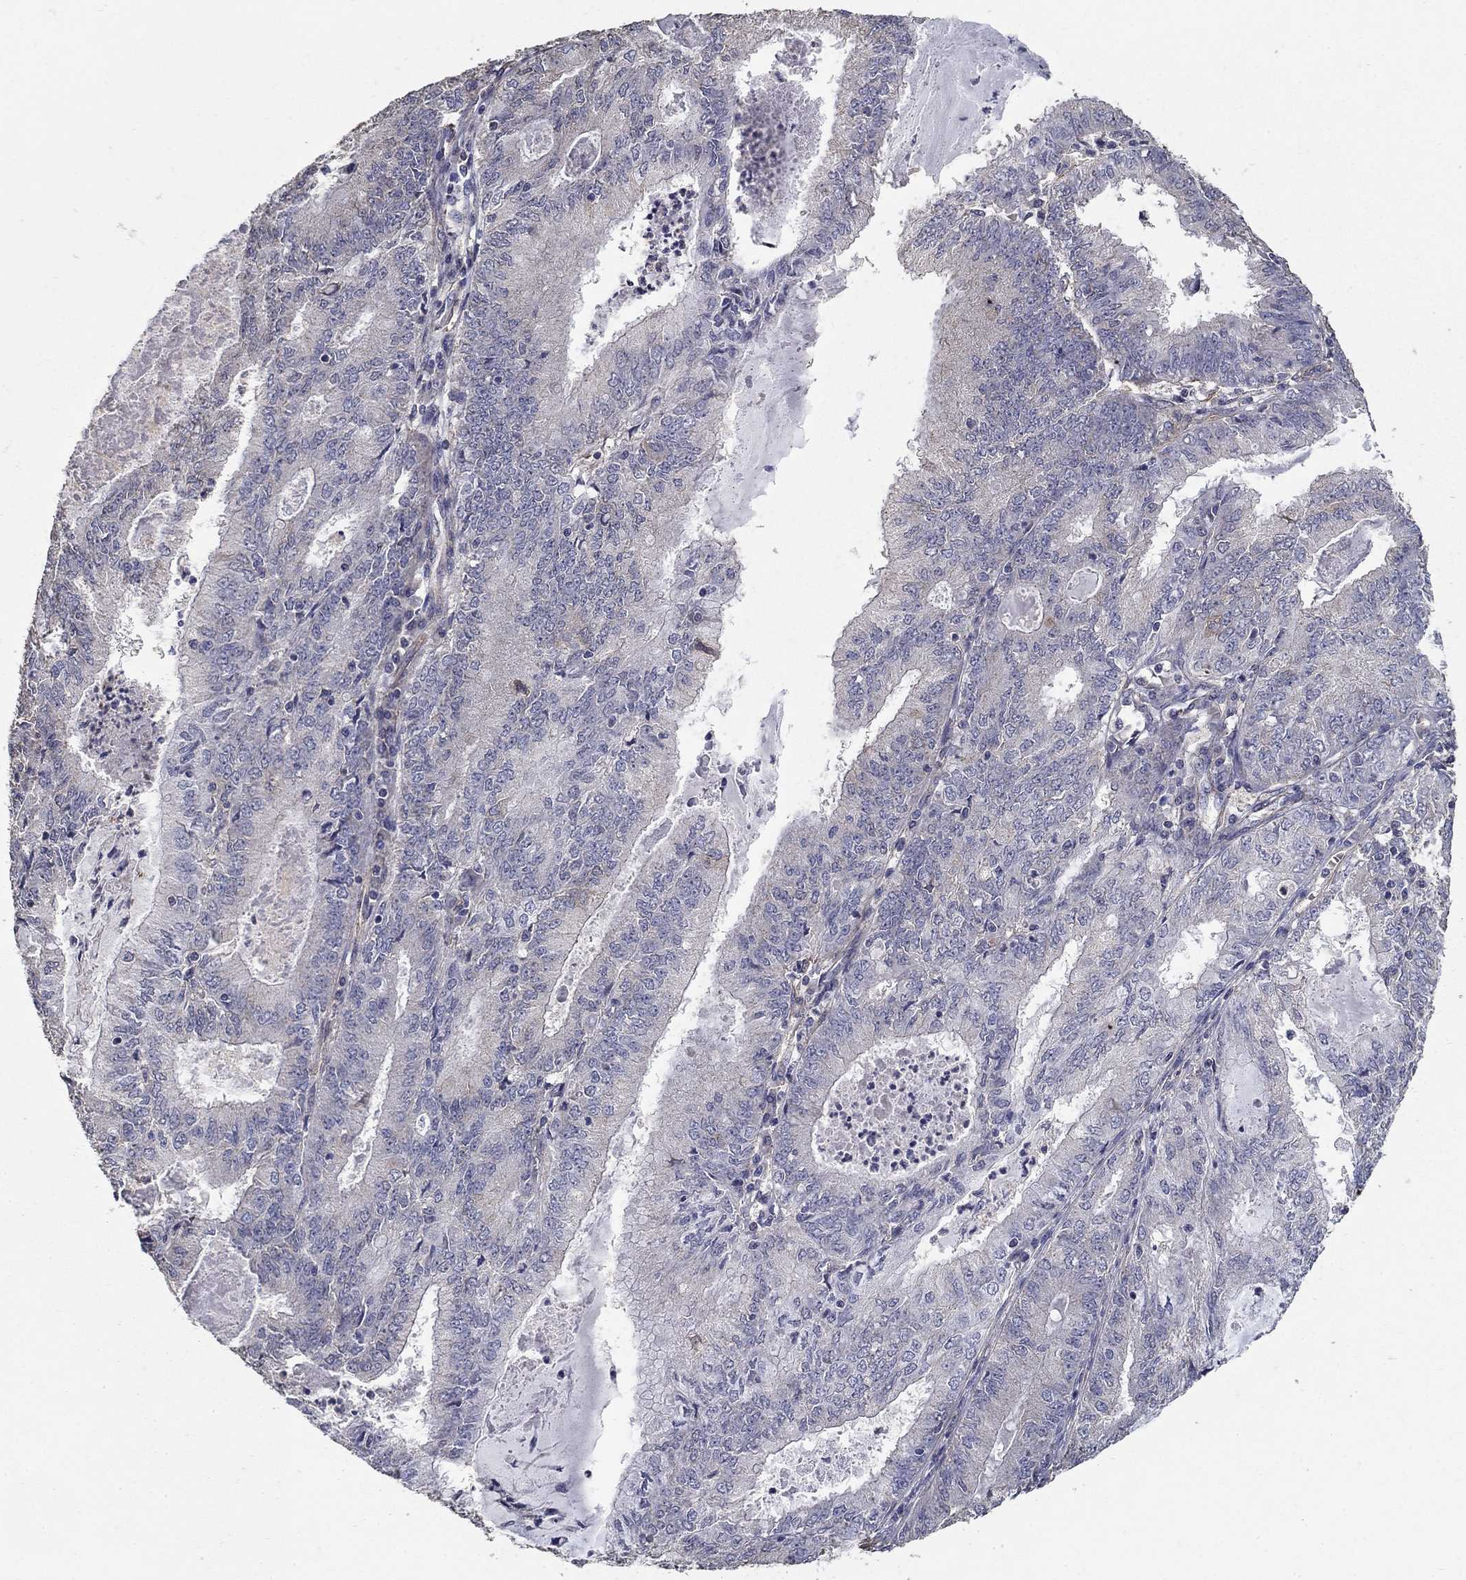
{"staining": {"intensity": "negative", "quantity": "none", "location": "none"}, "tissue": "endometrial cancer", "cell_type": "Tumor cells", "image_type": "cancer", "snomed": [{"axis": "morphology", "description": "Adenocarcinoma, NOS"}, {"axis": "topography", "description": "Endometrium"}], "caption": "This is an immunohistochemistry histopathology image of endometrial adenocarcinoma. There is no expression in tumor cells.", "gene": "MPP2", "patient": {"sex": "female", "age": 57}}